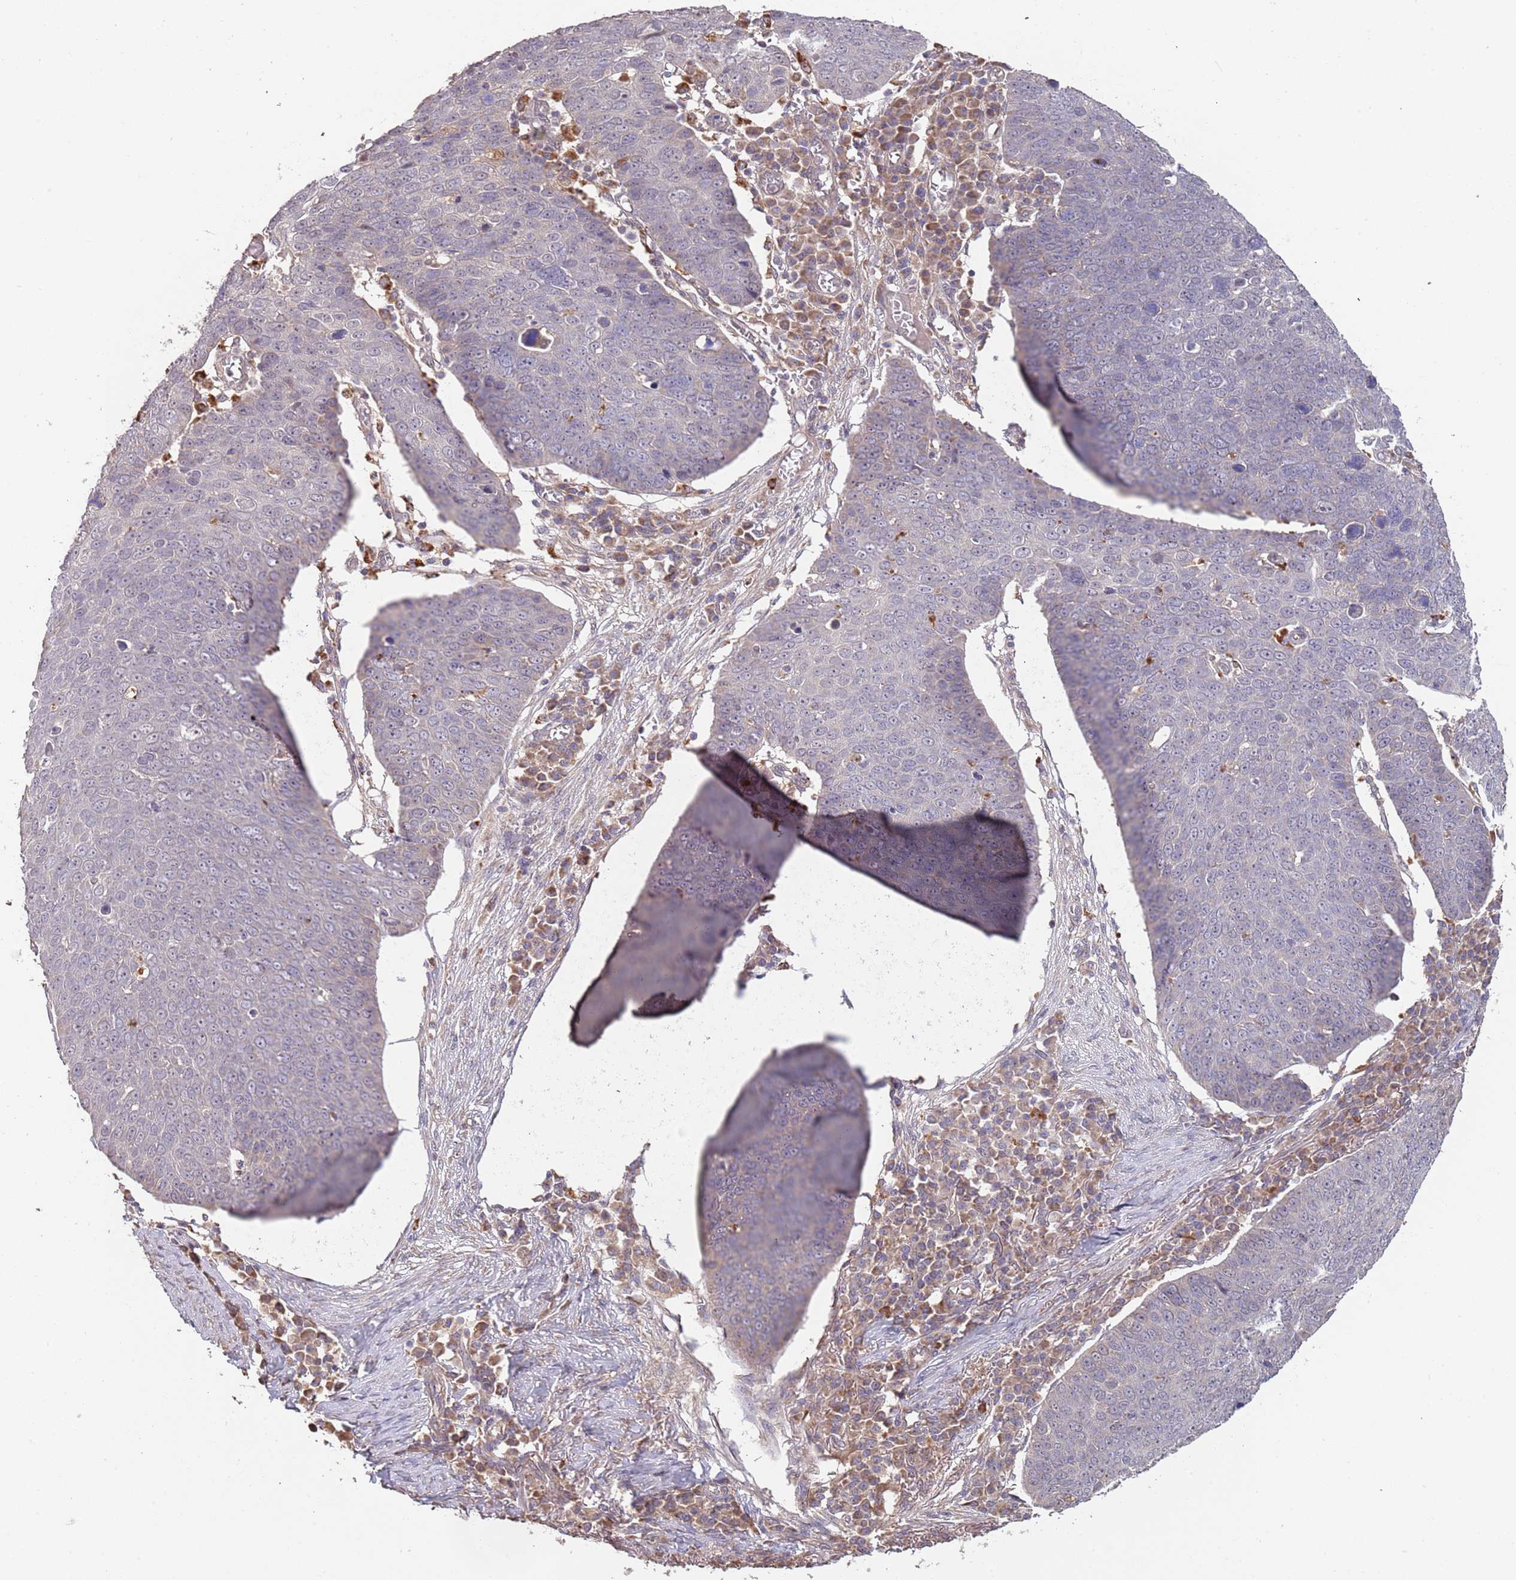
{"staining": {"intensity": "negative", "quantity": "none", "location": "none"}, "tissue": "skin cancer", "cell_type": "Tumor cells", "image_type": "cancer", "snomed": [{"axis": "morphology", "description": "Squamous cell carcinoma, NOS"}, {"axis": "topography", "description": "Skin"}], "caption": "Protein analysis of squamous cell carcinoma (skin) shows no significant staining in tumor cells. (Stains: DAB immunohistochemistry (IHC) with hematoxylin counter stain, Microscopy: brightfield microscopy at high magnification).", "gene": "TMEM64", "patient": {"sex": "male", "age": 71}}